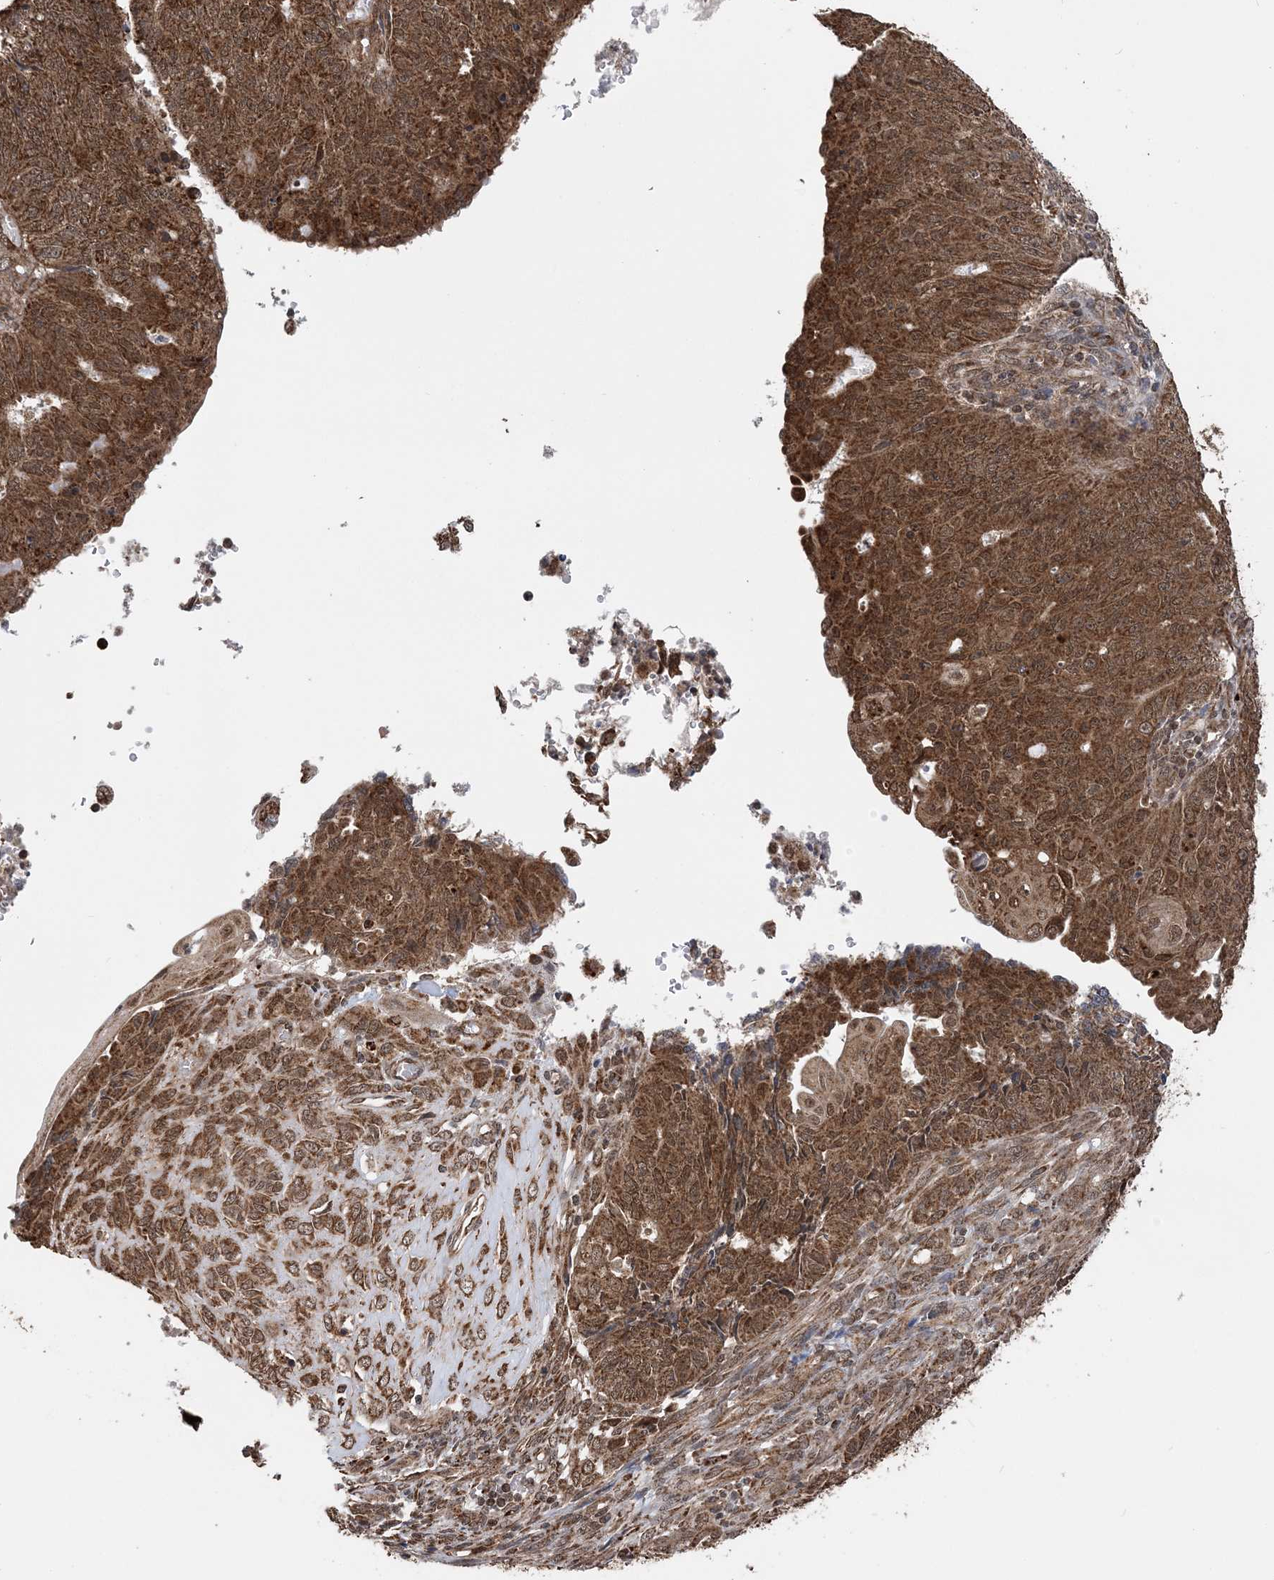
{"staining": {"intensity": "strong", "quantity": ">75%", "location": "cytoplasmic/membranous"}, "tissue": "endometrial cancer", "cell_type": "Tumor cells", "image_type": "cancer", "snomed": [{"axis": "morphology", "description": "Adenocarcinoma, NOS"}, {"axis": "topography", "description": "Endometrium"}], "caption": "Adenocarcinoma (endometrial) stained for a protein (brown) exhibits strong cytoplasmic/membranous positive staining in about >75% of tumor cells.", "gene": "PCBP1", "patient": {"sex": "female", "age": 32}}